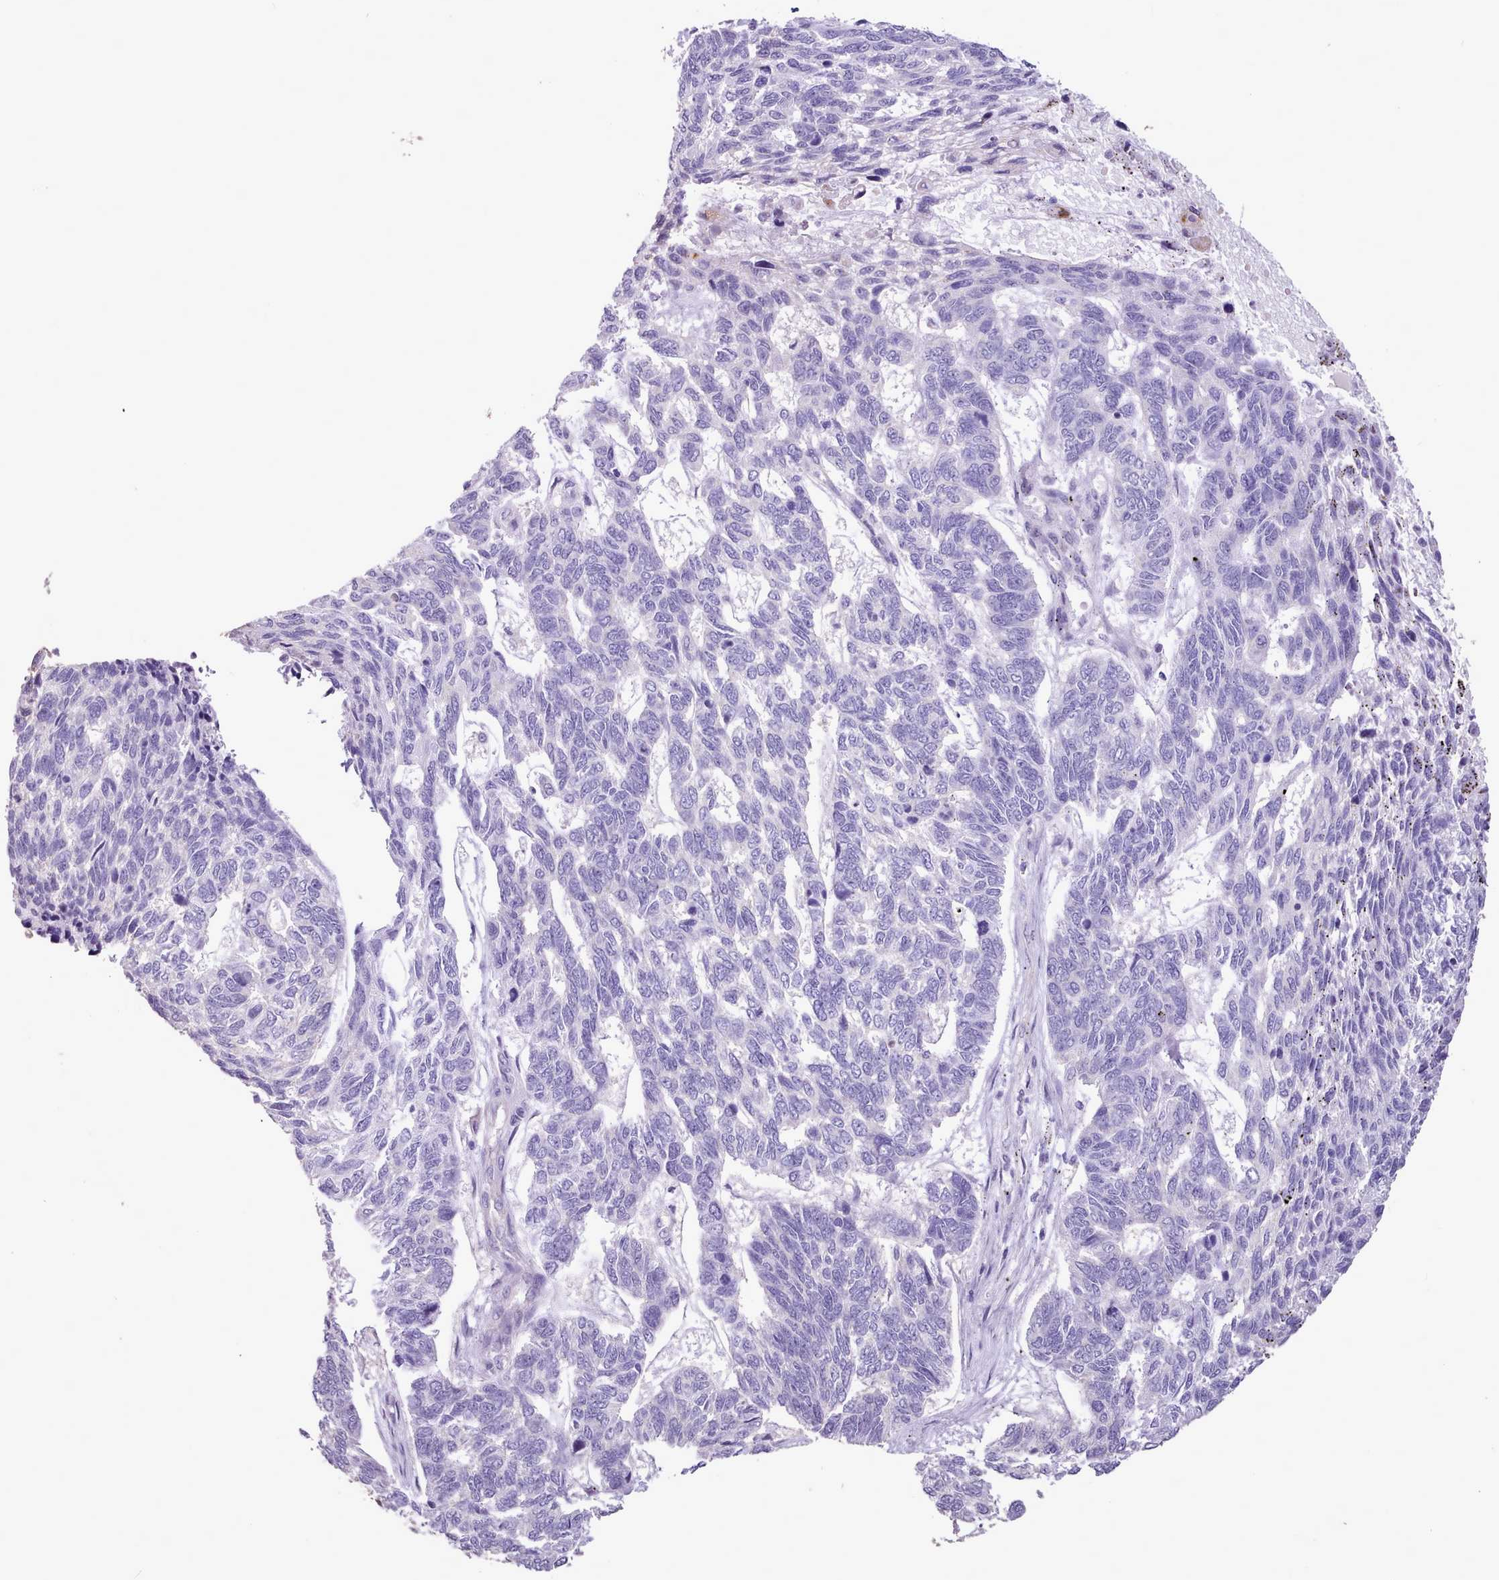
{"staining": {"intensity": "negative", "quantity": "none", "location": "none"}, "tissue": "skin cancer", "cell_type": "Tumor cells", "image_type": "cancer", "snomed": [{"axis": "morphology", "description": "Basal cell carcinoma"}, {"axis": "topography", "description": "Skin"}], "caption": "Protein analysis of skin basal cell carcinoma reveals no significant positivity in tumor cells.", "gene": "ZNF607", "patient": {"sex": "female", "age": 65}}